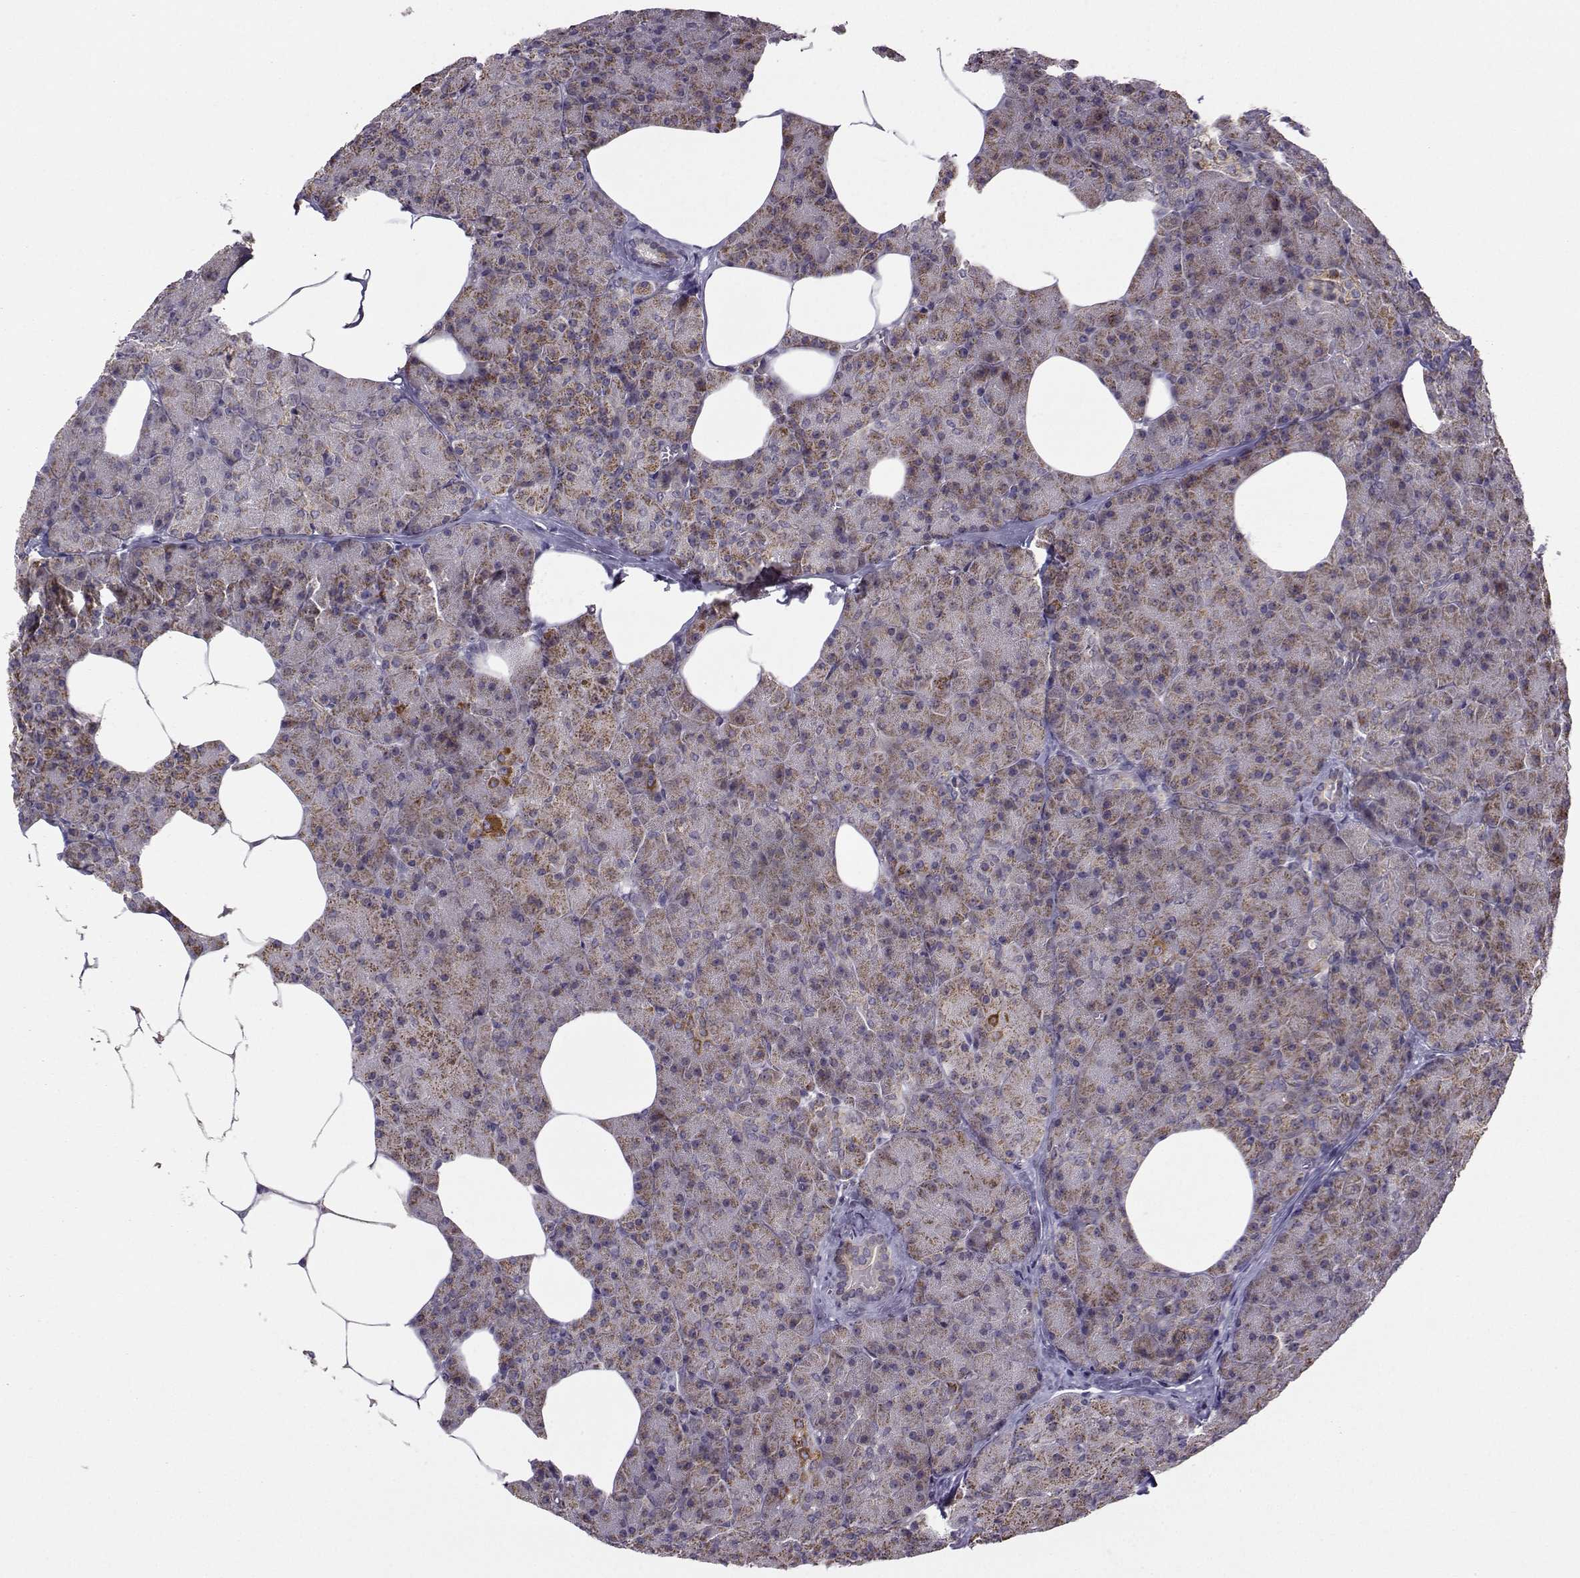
{"staining": {"intensity": "moderate", "quantity": "25%-75%", "location": "cytoplasmic/membranous"}, "tissue": "pancreas", "cell_type": "Exocrine glandular cells", "image_type": "normal", "snomed": [{"axis": "morphology", "description": "Normal tissue, NOS"}, {"axis": "topography", "description": "Pancreas"}], "caption": "Exocrine glandular cells show medium levels of moderate cytoplasmic/membranous staining in about 25%-75% of cells in unremarkable pancreas.", "gene": "NECAB3", "patient": {"sex": "female", "age": 45}}